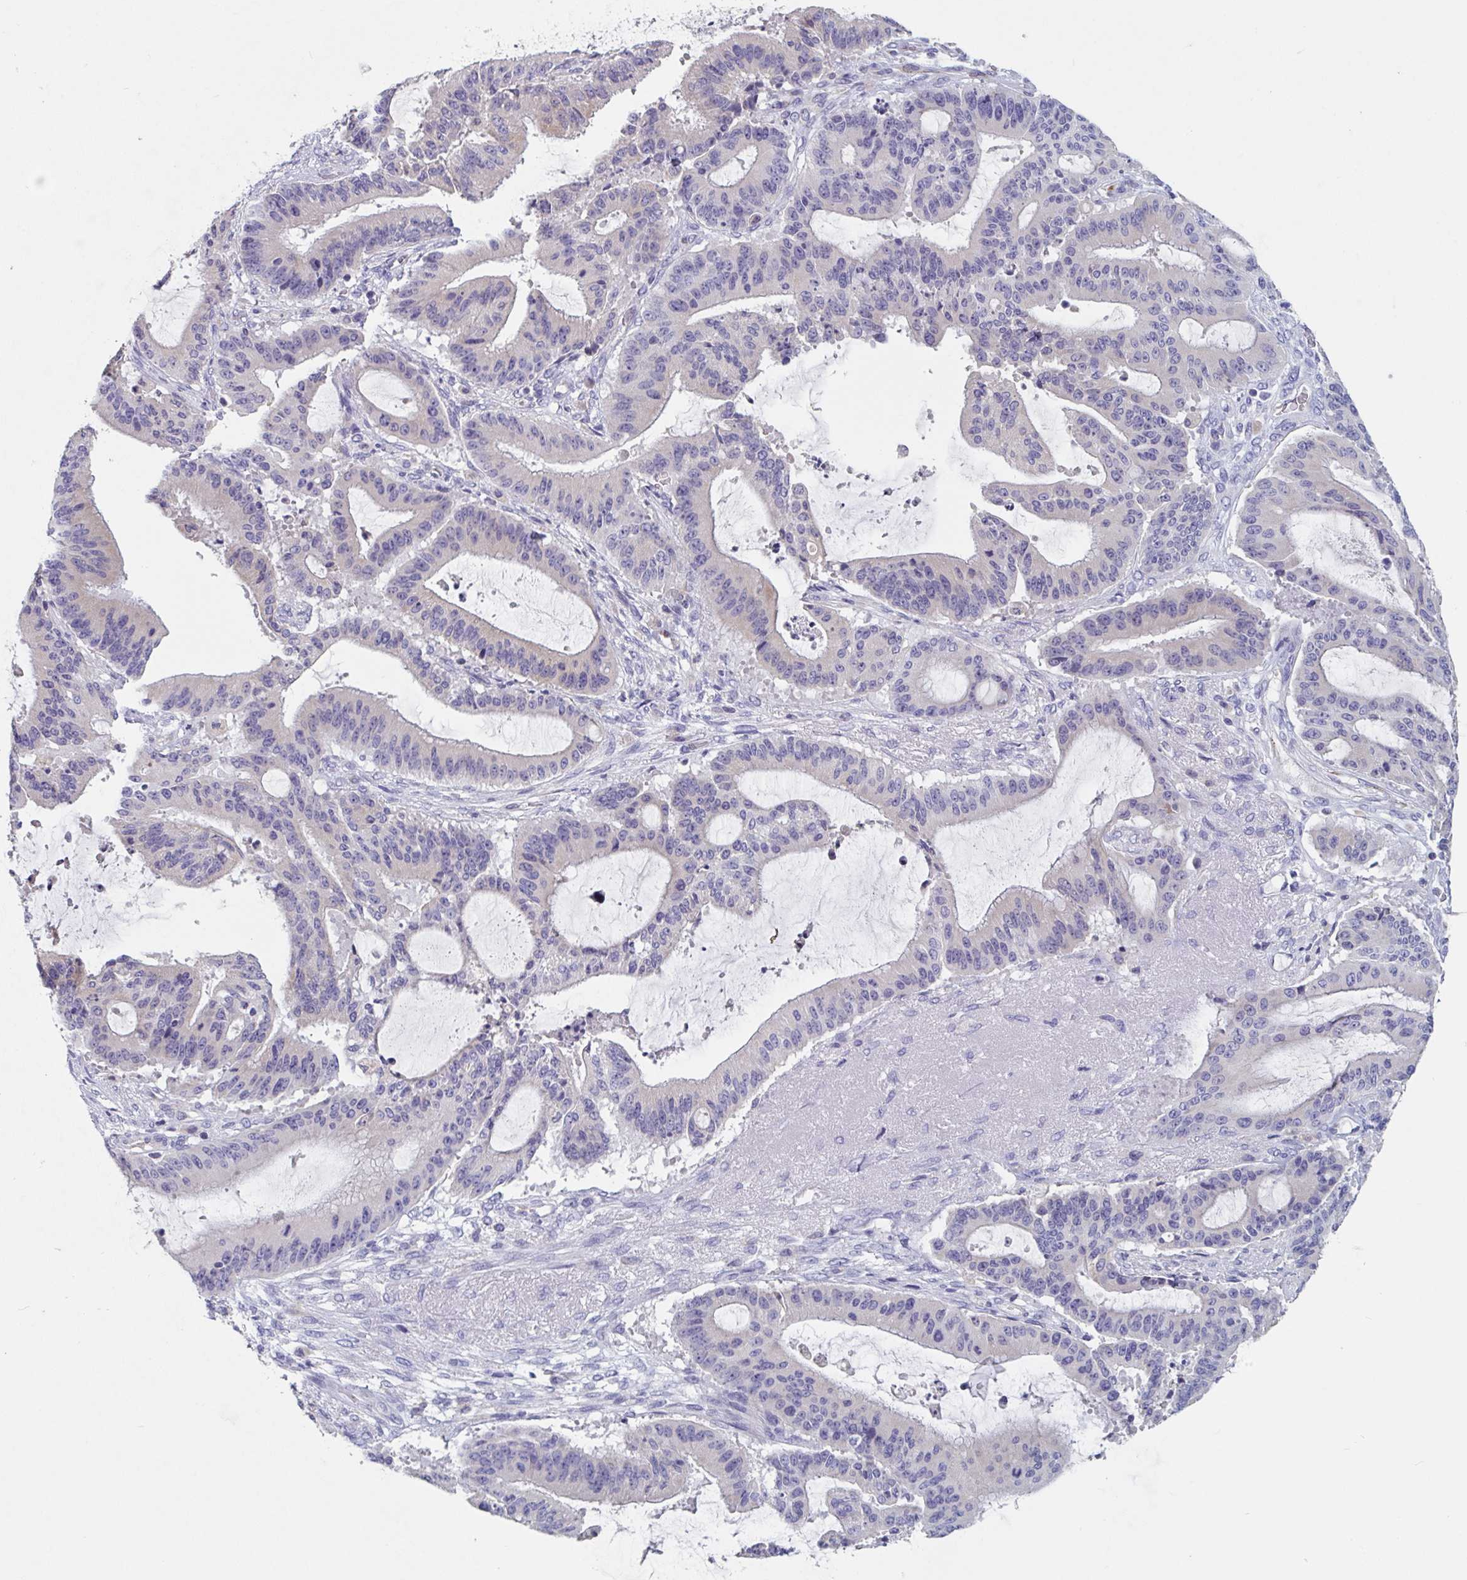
{"staining": {"intensity": "negative", "quantity": "none", "location": "none"}, "tissue": "liver cancer", "cell_type": "Tumor cells", "image_type": "cancer", "snomed": [{"axis": "morphology", "description": "Normal tissue, NOS"}, {"axis": "morphology", "description": "Cholangiocarcinoma"}, {"axis": "topography", "description": "Liver"}, {"axis": "topography", "description": "Peripheral nerve tissue"}], "caption": "This is a image of immunohistochemistry (IHC) staining of liver cancer (cholangiocarcinoma), which shows no positivity in tumor cells. The staining is performed using DAB (3,3'-diaminobenzidine) brown chromogen with nuclei counter-stained in using hematoxylin.", "gene": "ABHD16A", "patient": {"sex": "female", "age": 73}}